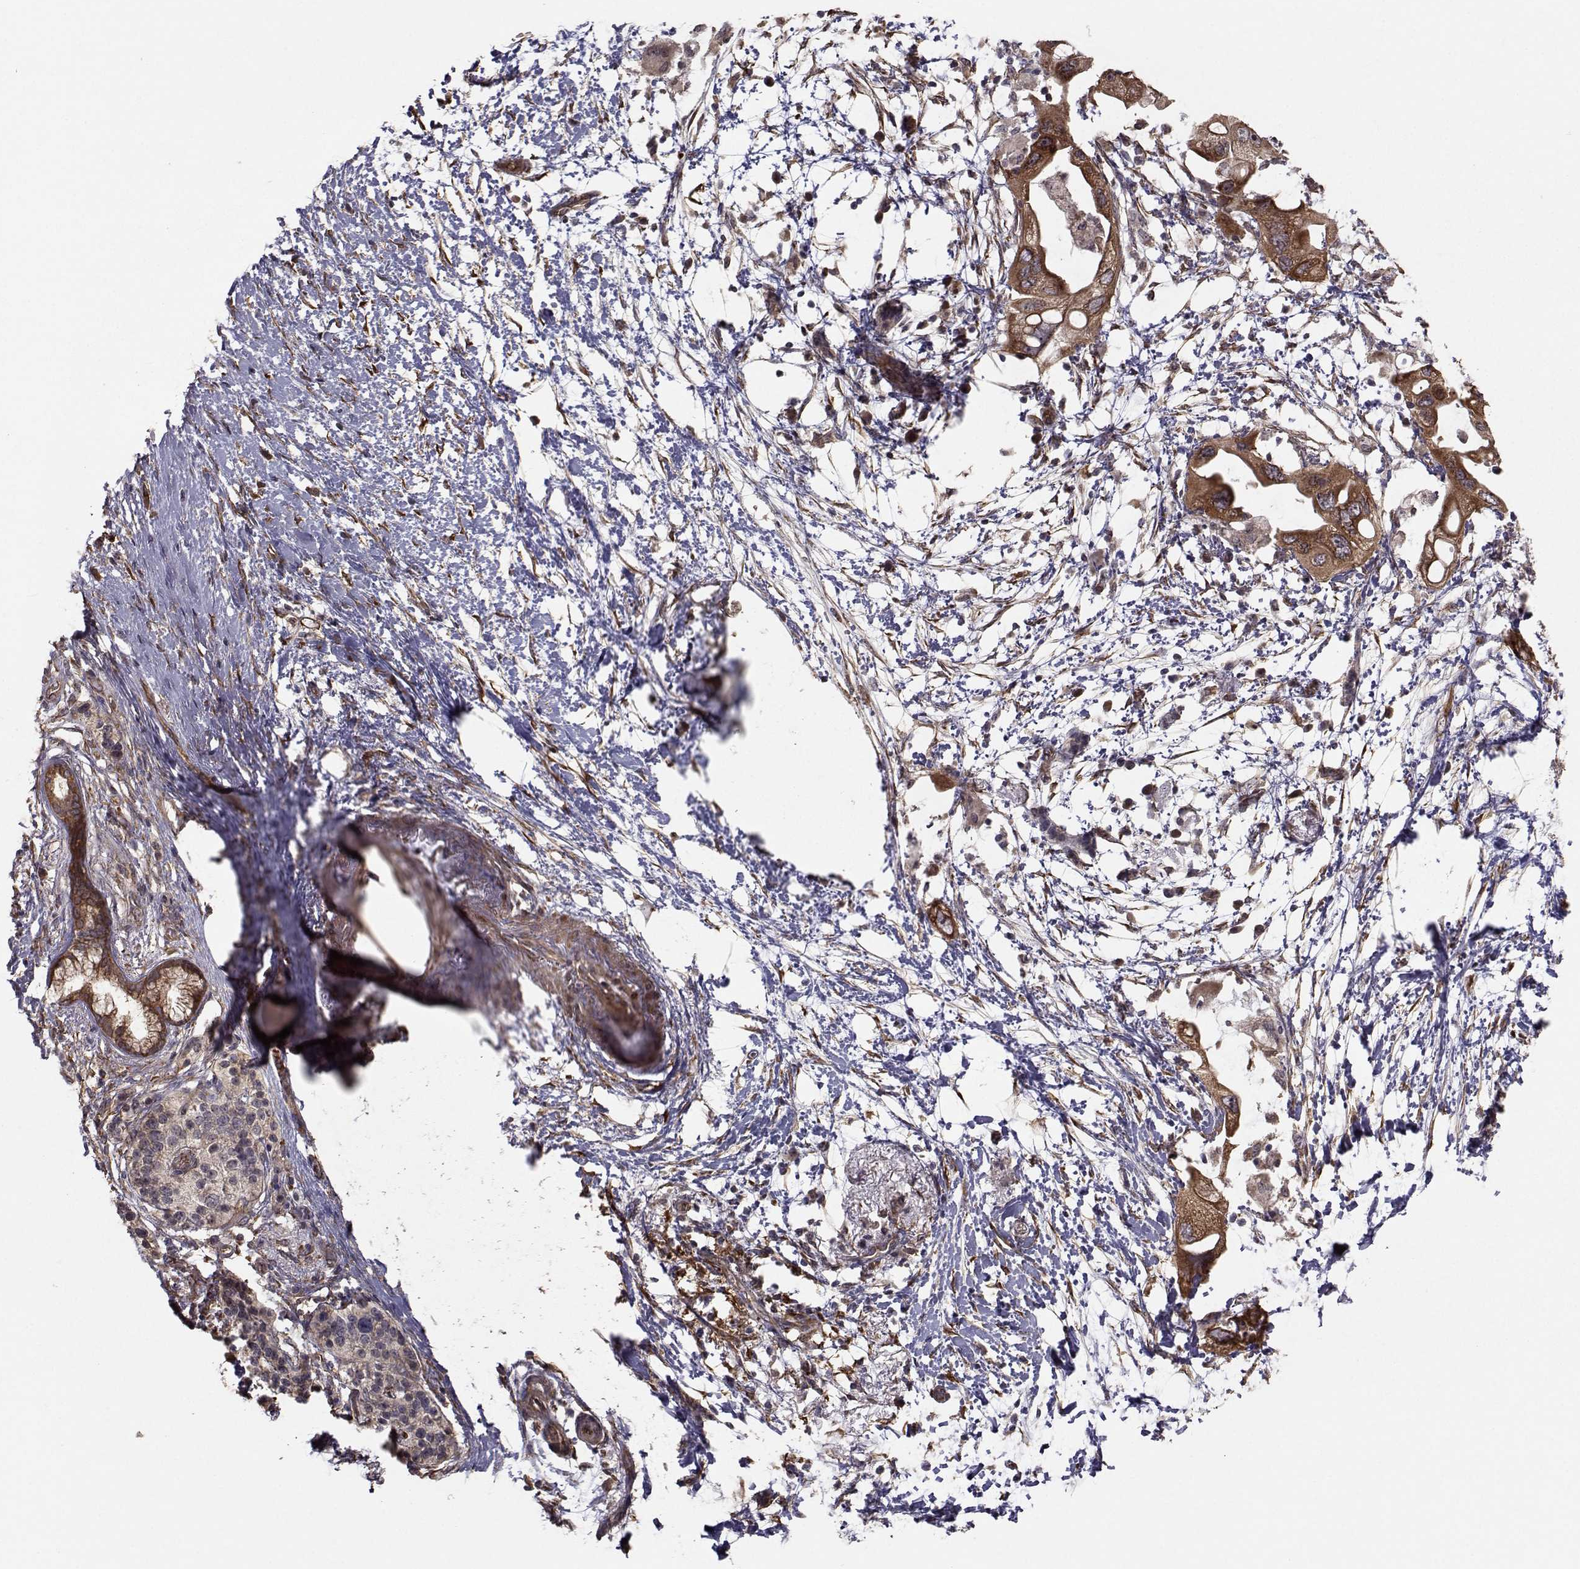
{"staining": {"intensity": "moderate", "quantity": ">75%", "location": "cytoplasmic/membranous"}, "tissue": "pancreatic cancer", "cell_type": "Tumor cells", "image_type": "cancer", "snomed": [{"axis": "morphology", "description": "Adenocarcinoma, NOS"}, {"axis": "topography", "description": "Pancreas"}], "caption": "This photomicrograph shows pancreatic cancer stained with IHC to label a protein in brown. The cytoplasmic/membranous of tumor cells show moderate positivity for the protein. Nuclei are counter-stained blue.", "gene": "TRIP10", "patient": {"sex": "female", "age": 72}}